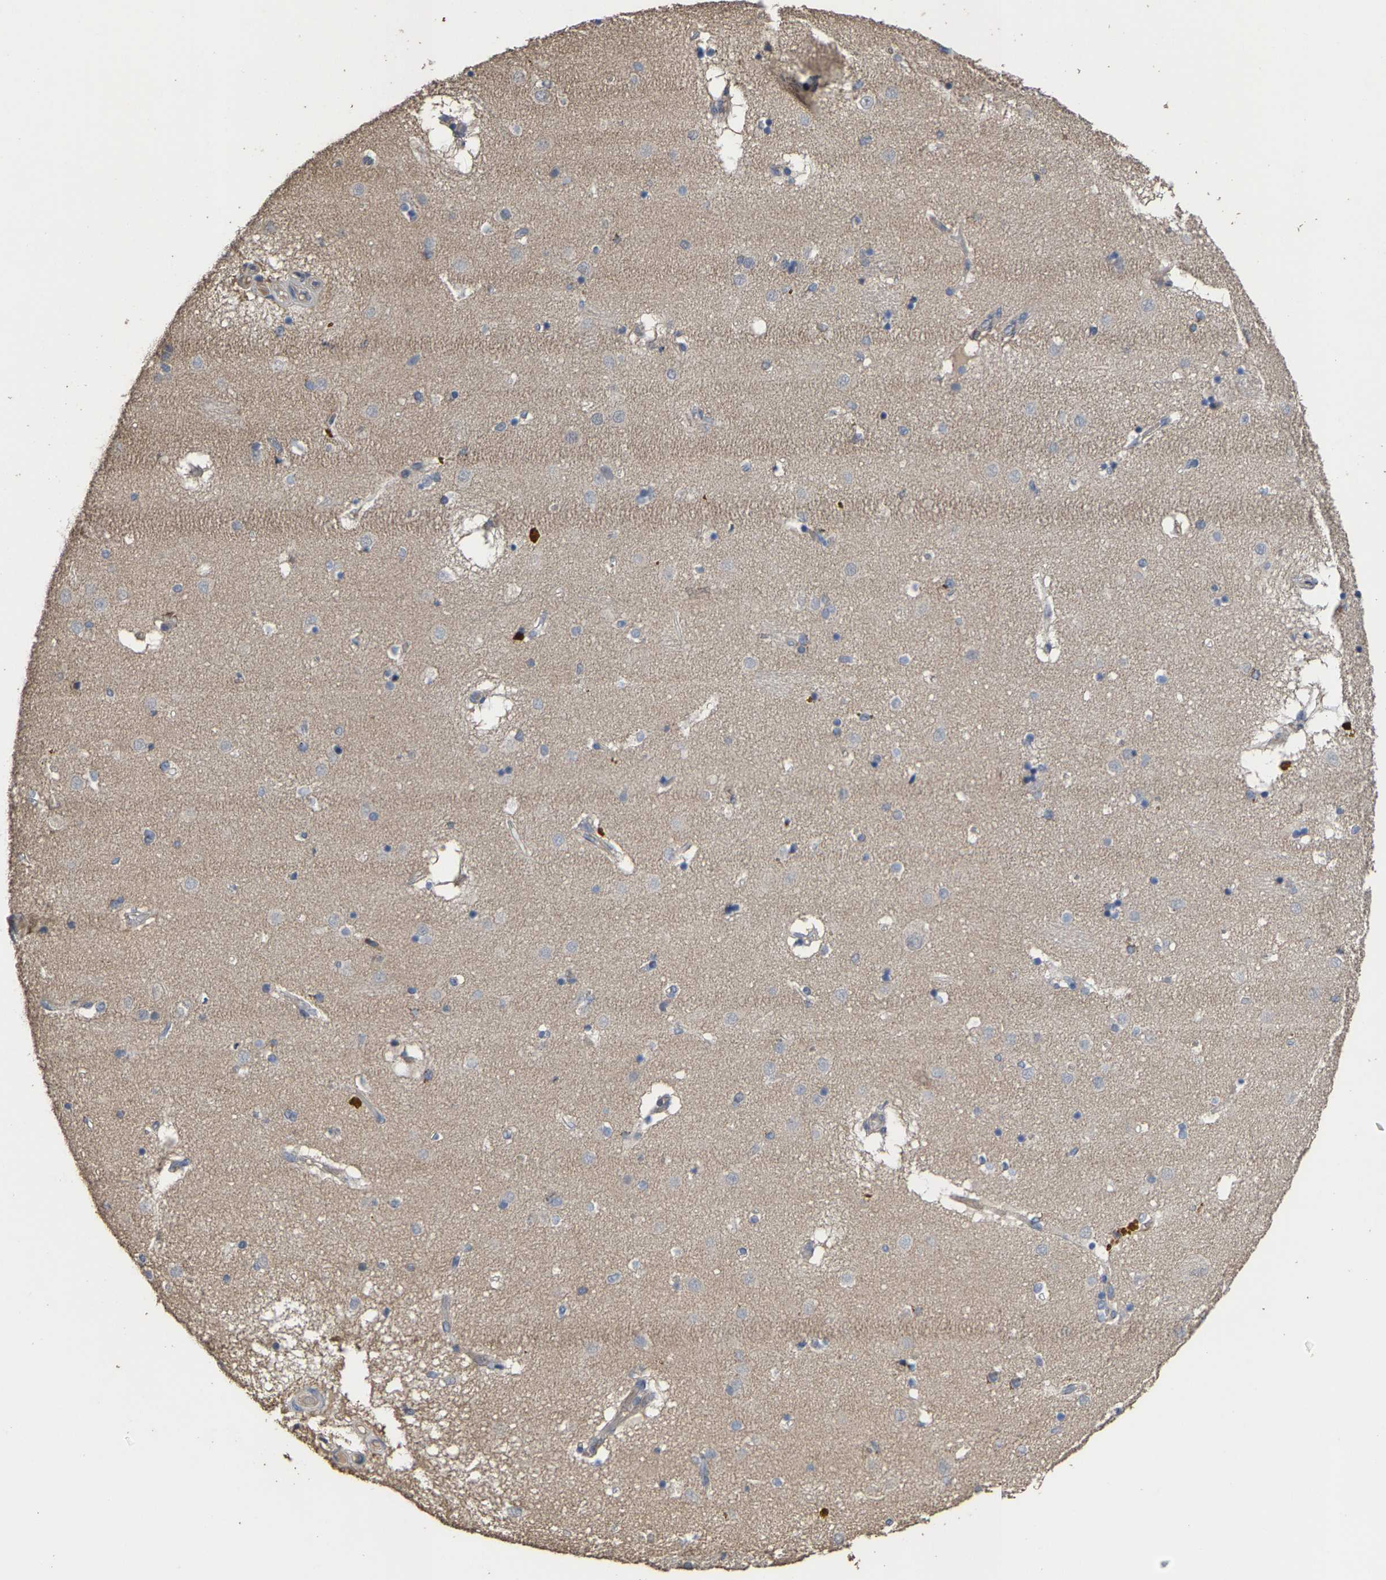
{"staining": {"intensity": "negative", "quantity": "none", "location": "none"}, "tissue": "caudate", "cell_type": "Glial cells", "image_type": "normal", "snomed": [{"axis": "morphology", "description": "Normal tissue, NOS"}, {"axis": "topography", "description": "Lateral ventricle wall"}], "caption": "Immunohistochemistry (IHC) histopathology image of unremarkable caudate: caudate stained with DAB shows no significant protein staining in glial cells.", "gene": "TDRKH", "patient": {"sex": "male", "age": 70}}